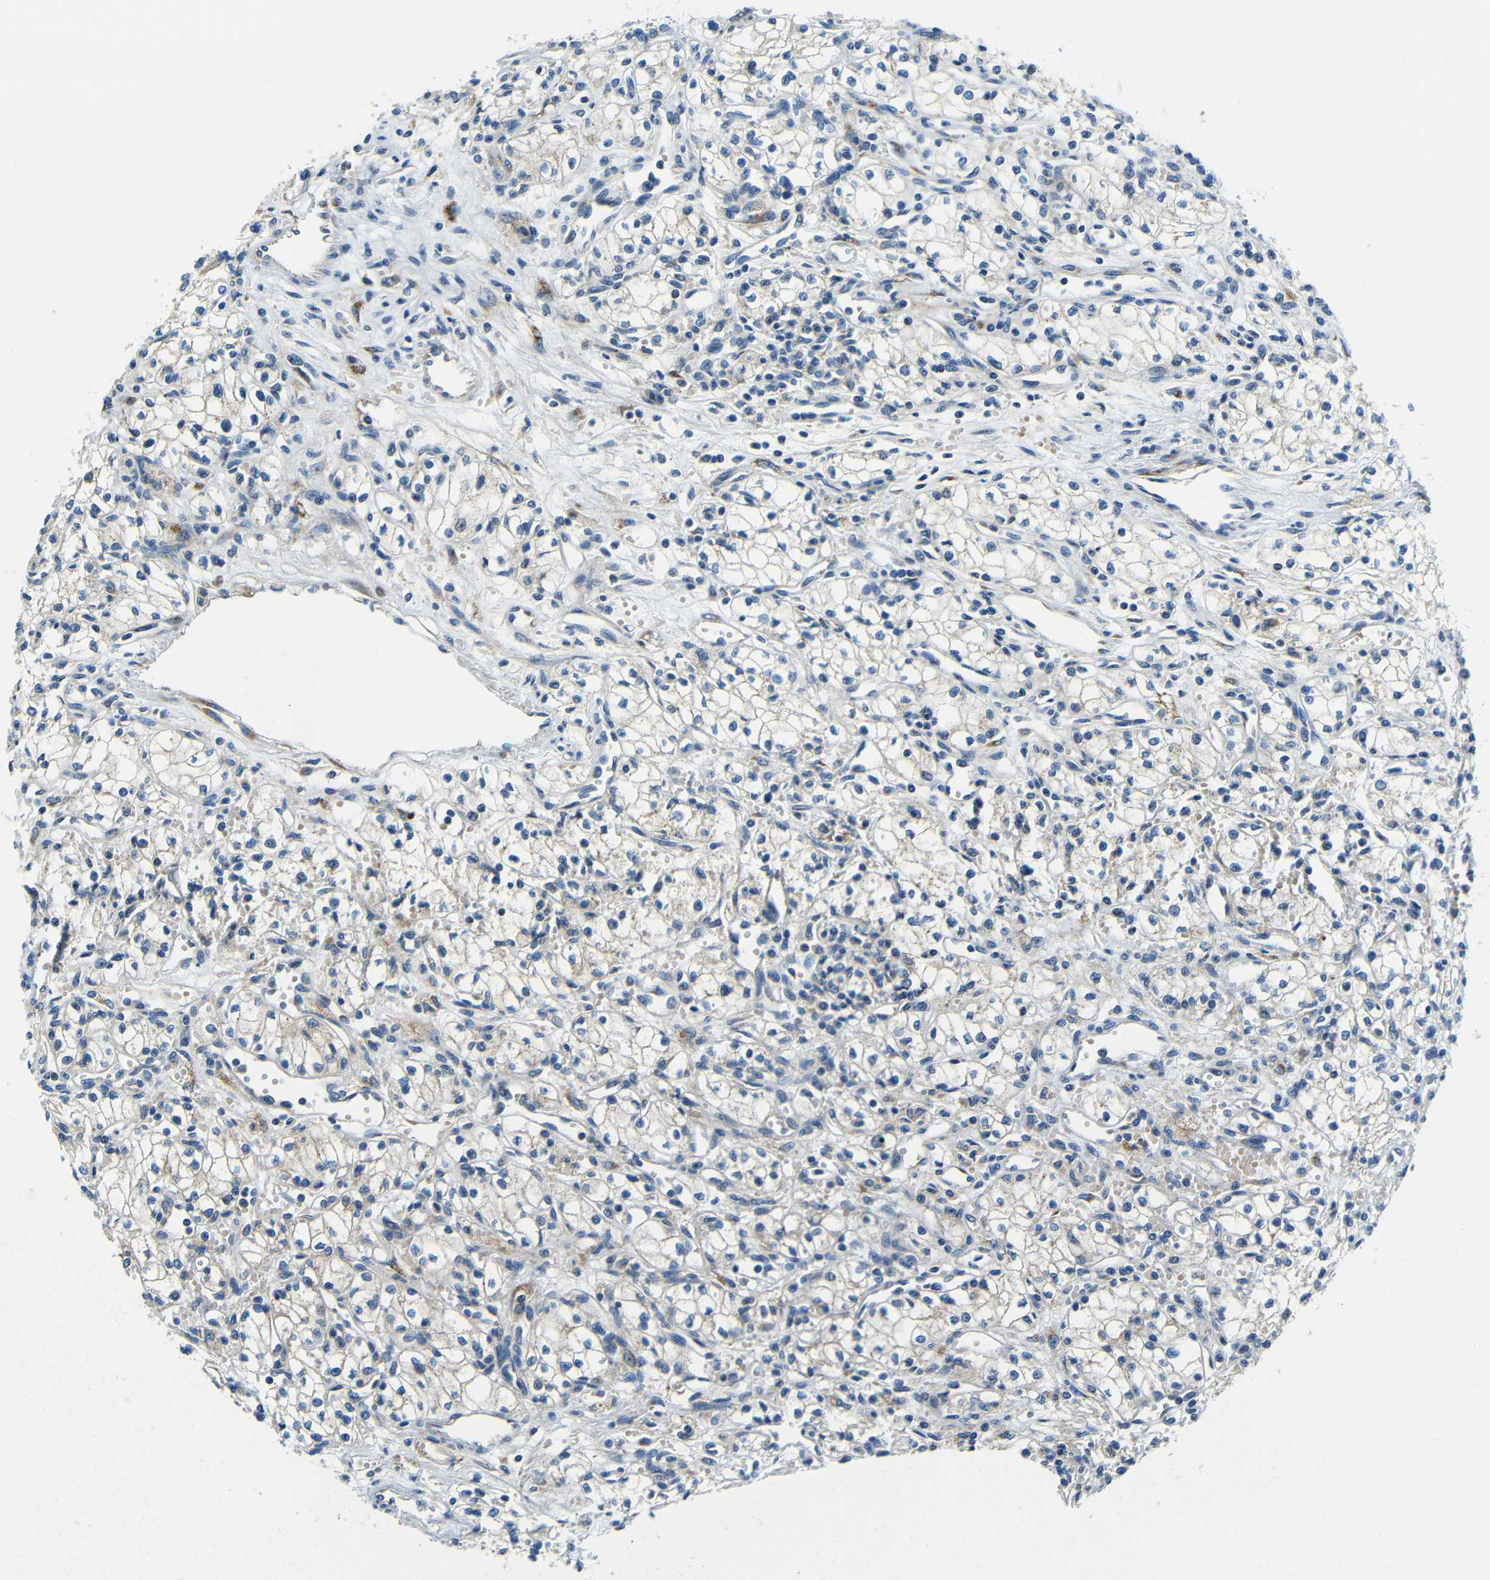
{"staining": {"intensity": "negative", "quantity": "none", "location": "none"}, "tissue": "renal cancer", "cell_type": "Tumor cells", "image_type": "cancer", "snomed": [{"axis": "morphology", "description": "Normal tissue, NOS"}, {"axis": "morphology", "description": "Adenocarcinoma, NOS"}, {"axis": "topography", "description": "Kidney"}], "caption": "Immunohistochemistry histopathology image of adenocarcinoma (renal) stained for a protein (brown), which reveals no staining in tumor cells. (DAB IHC visualized using brightfield microscopy, high magnification).", "gene": "USO1", "patient": {"sex": "male", "age": 59}}